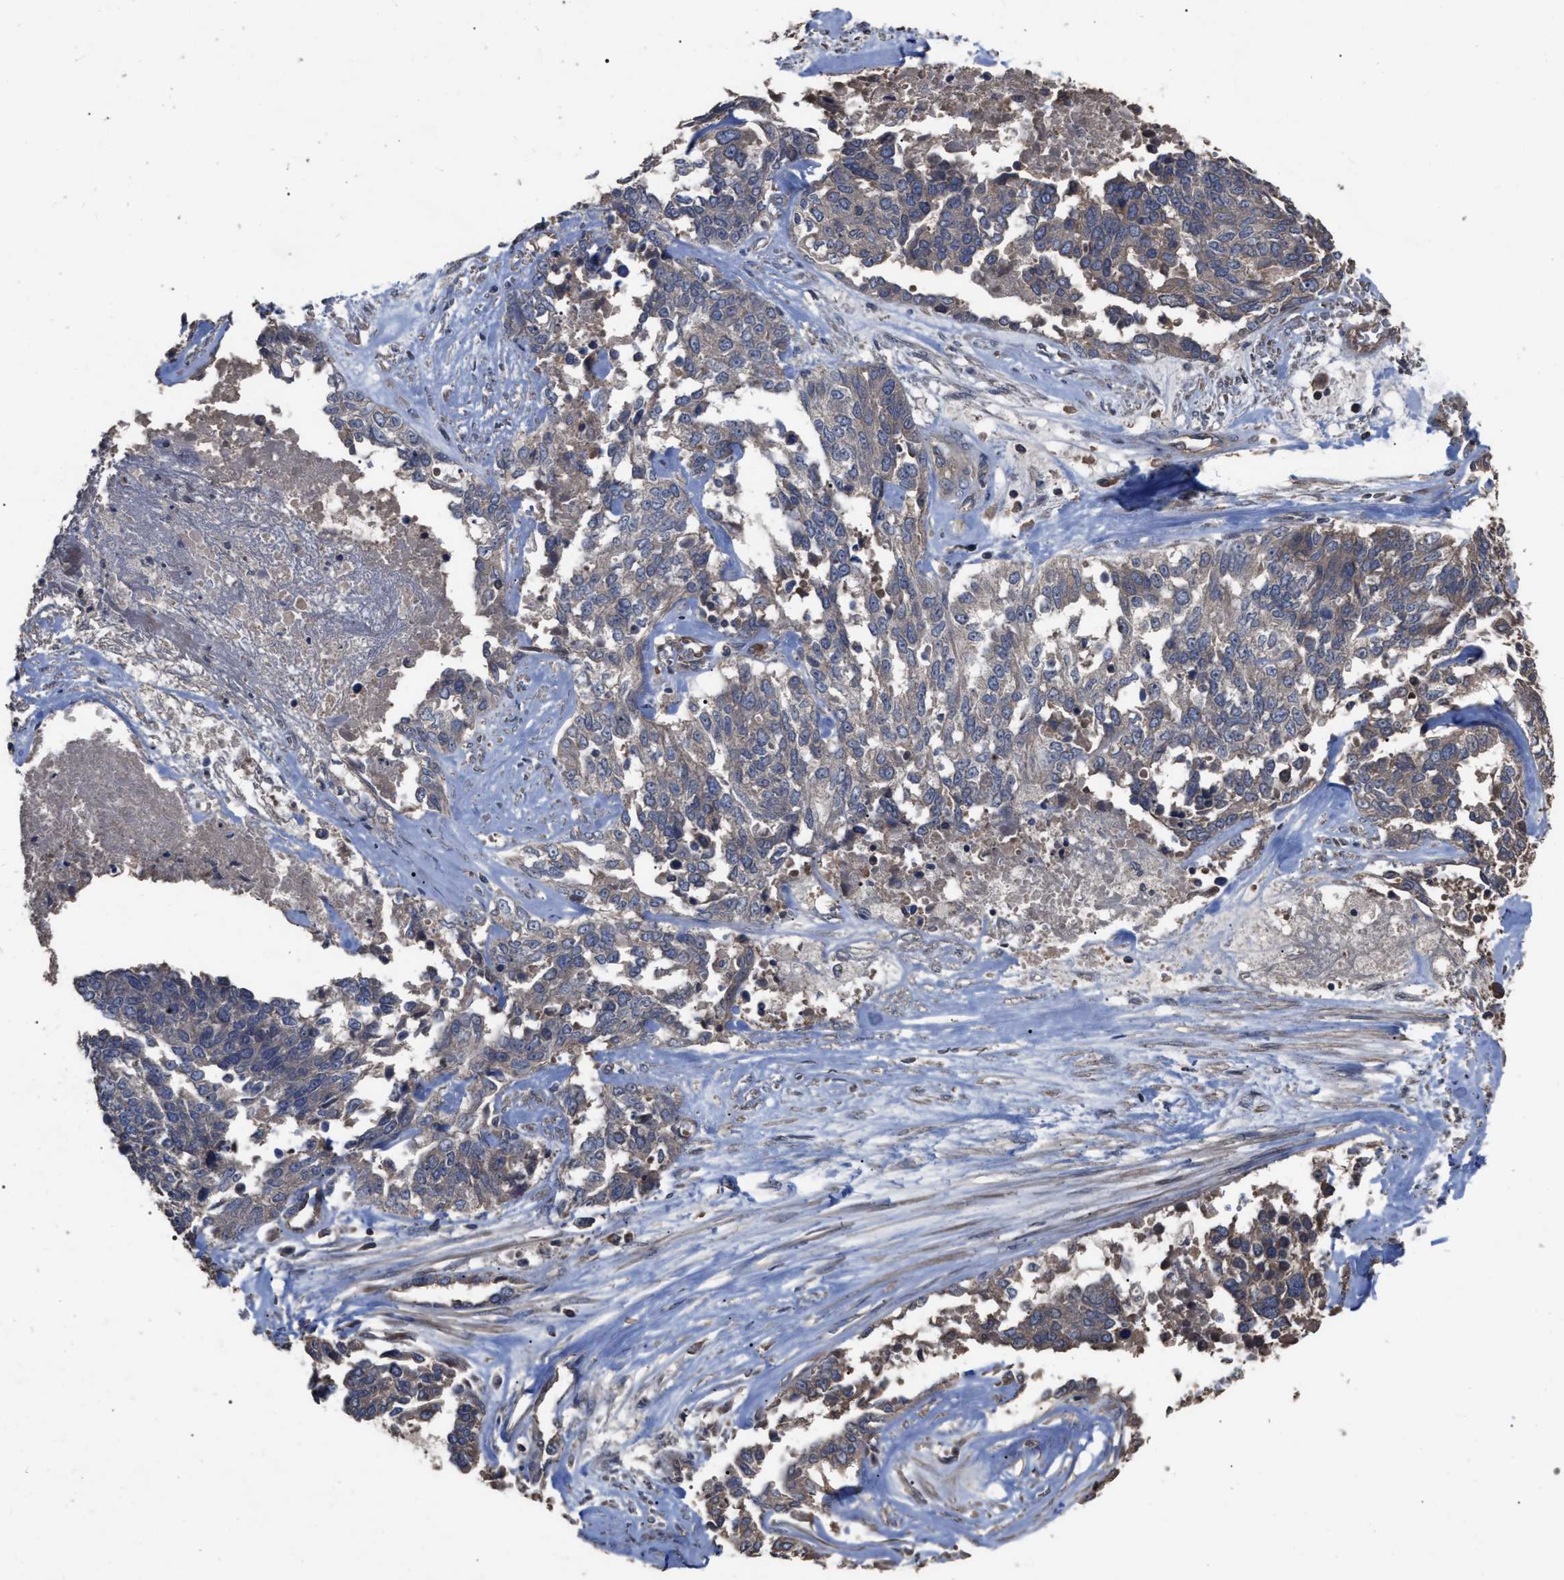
{"staining": {"intensity": "weak", "quantity": "<25%", "location": "cytoplasmic/membranous"}, "tissue": "ovarian cancer", "cell_type": "Tumor cells", "image_type": "cancer", "snomed": [{"axis": "morphology", "description": "Cystadenocarcinoma, serous, NOS"}, {"axis": "topography", "description": "Ovary"}], "caption": "Histopathology image shows no protein staining in tumor cells of ovarian cancer tissue.", "gene": "BTN2A1", "patient": {"sex": "female", "age": 44}}